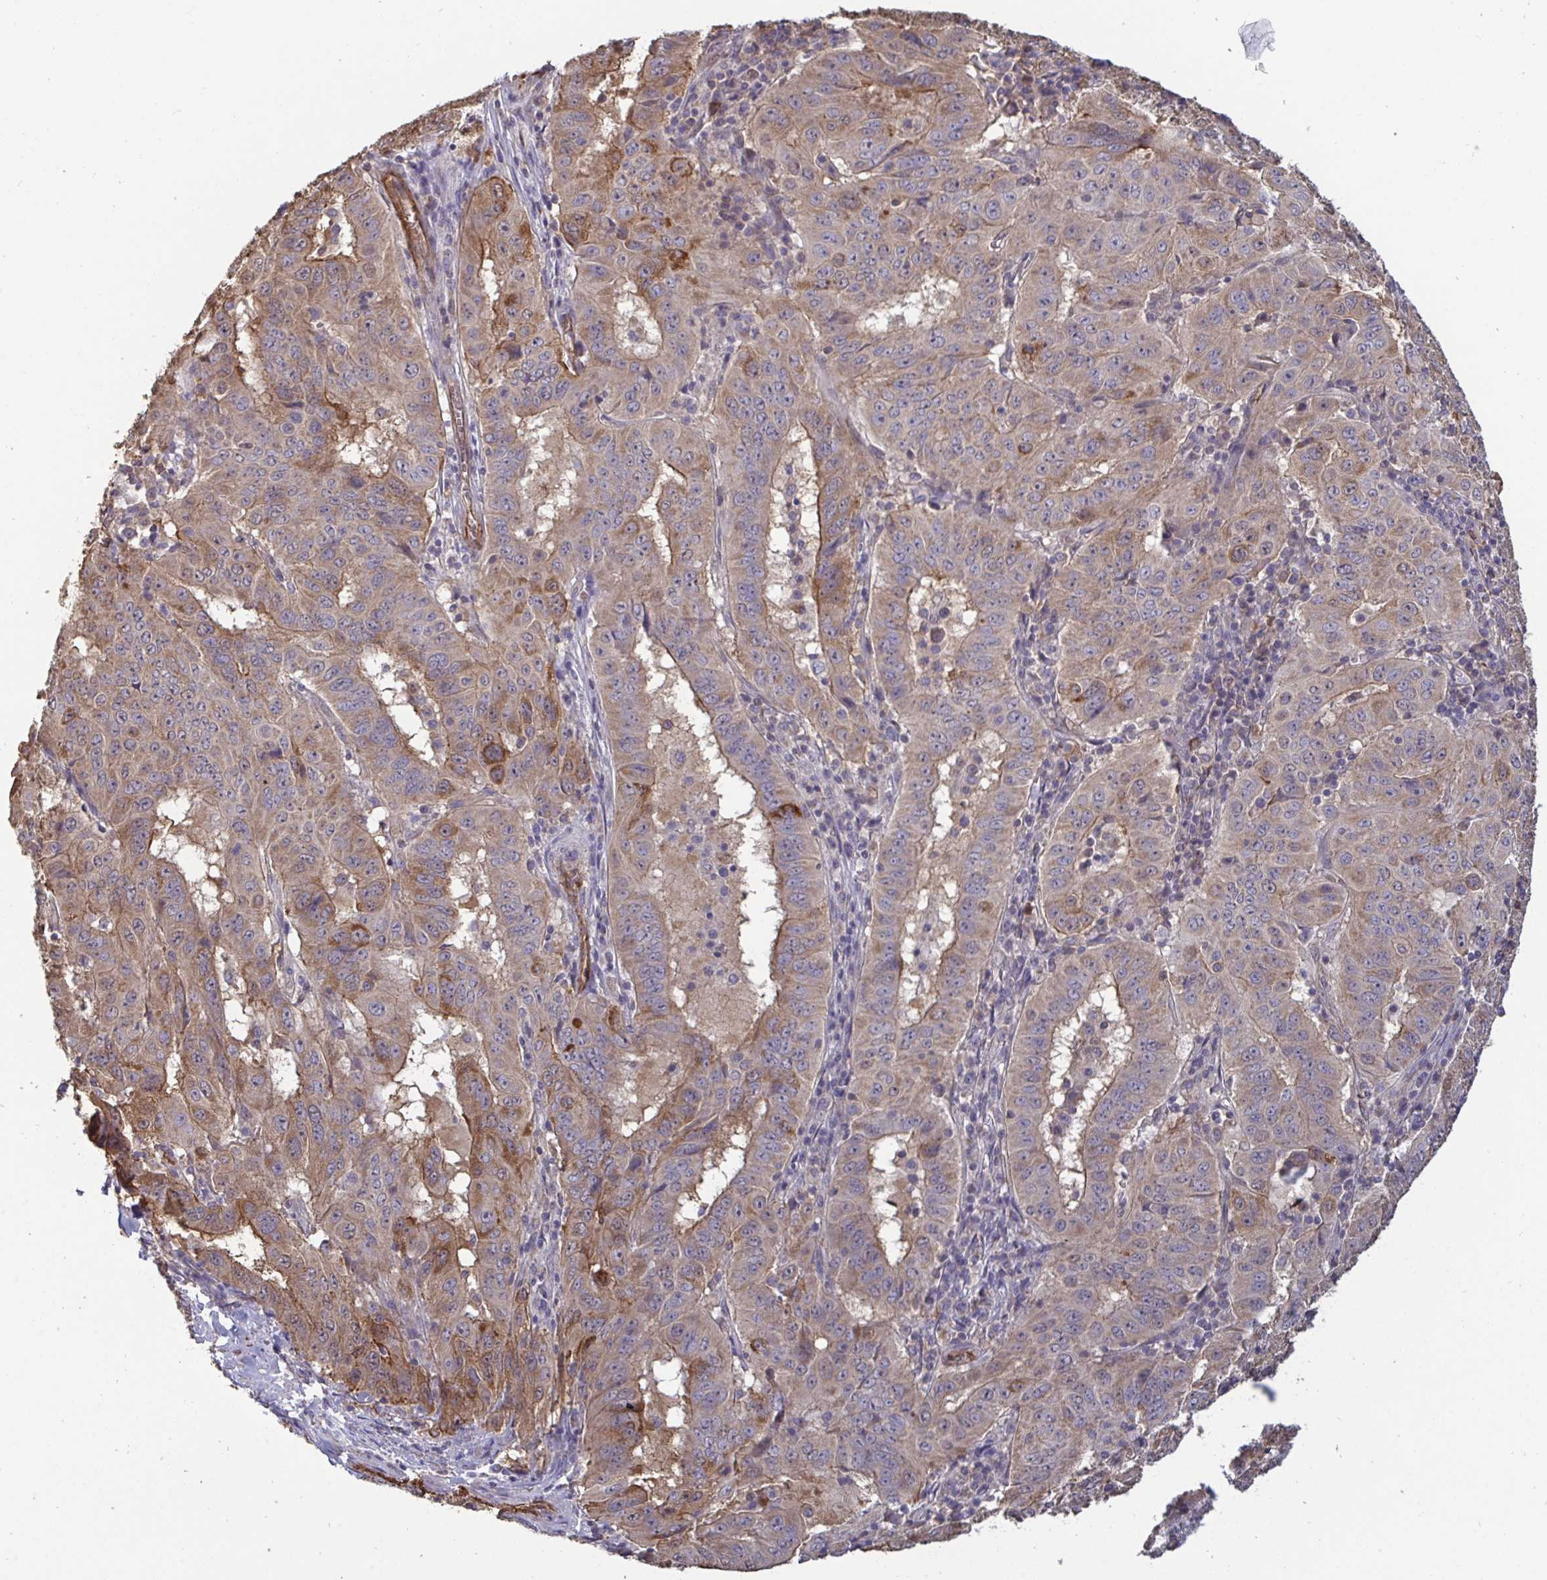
{"staining": {"intensity": "moderate", "quantity": "<25%", "location": "cytoplasmic/membranous"}, "tissue": "pancreatic cancer", "cell_type": "Tumor cells", "image_type": "cancer", "snomed": [{"axis": "morphology", "description": "Adenocarcinoma, NOS"}, {"axis": "topography", "description": "Pancreas"}], "caption": "Protein analysis of adenocarcinoma (pancreatic) tissue demonstrates moderate cytoplasmic/membranous staining in about <25% of tumor cells.", "gene": "ISCU", "patient": {"sex": "male", "age": 63}}